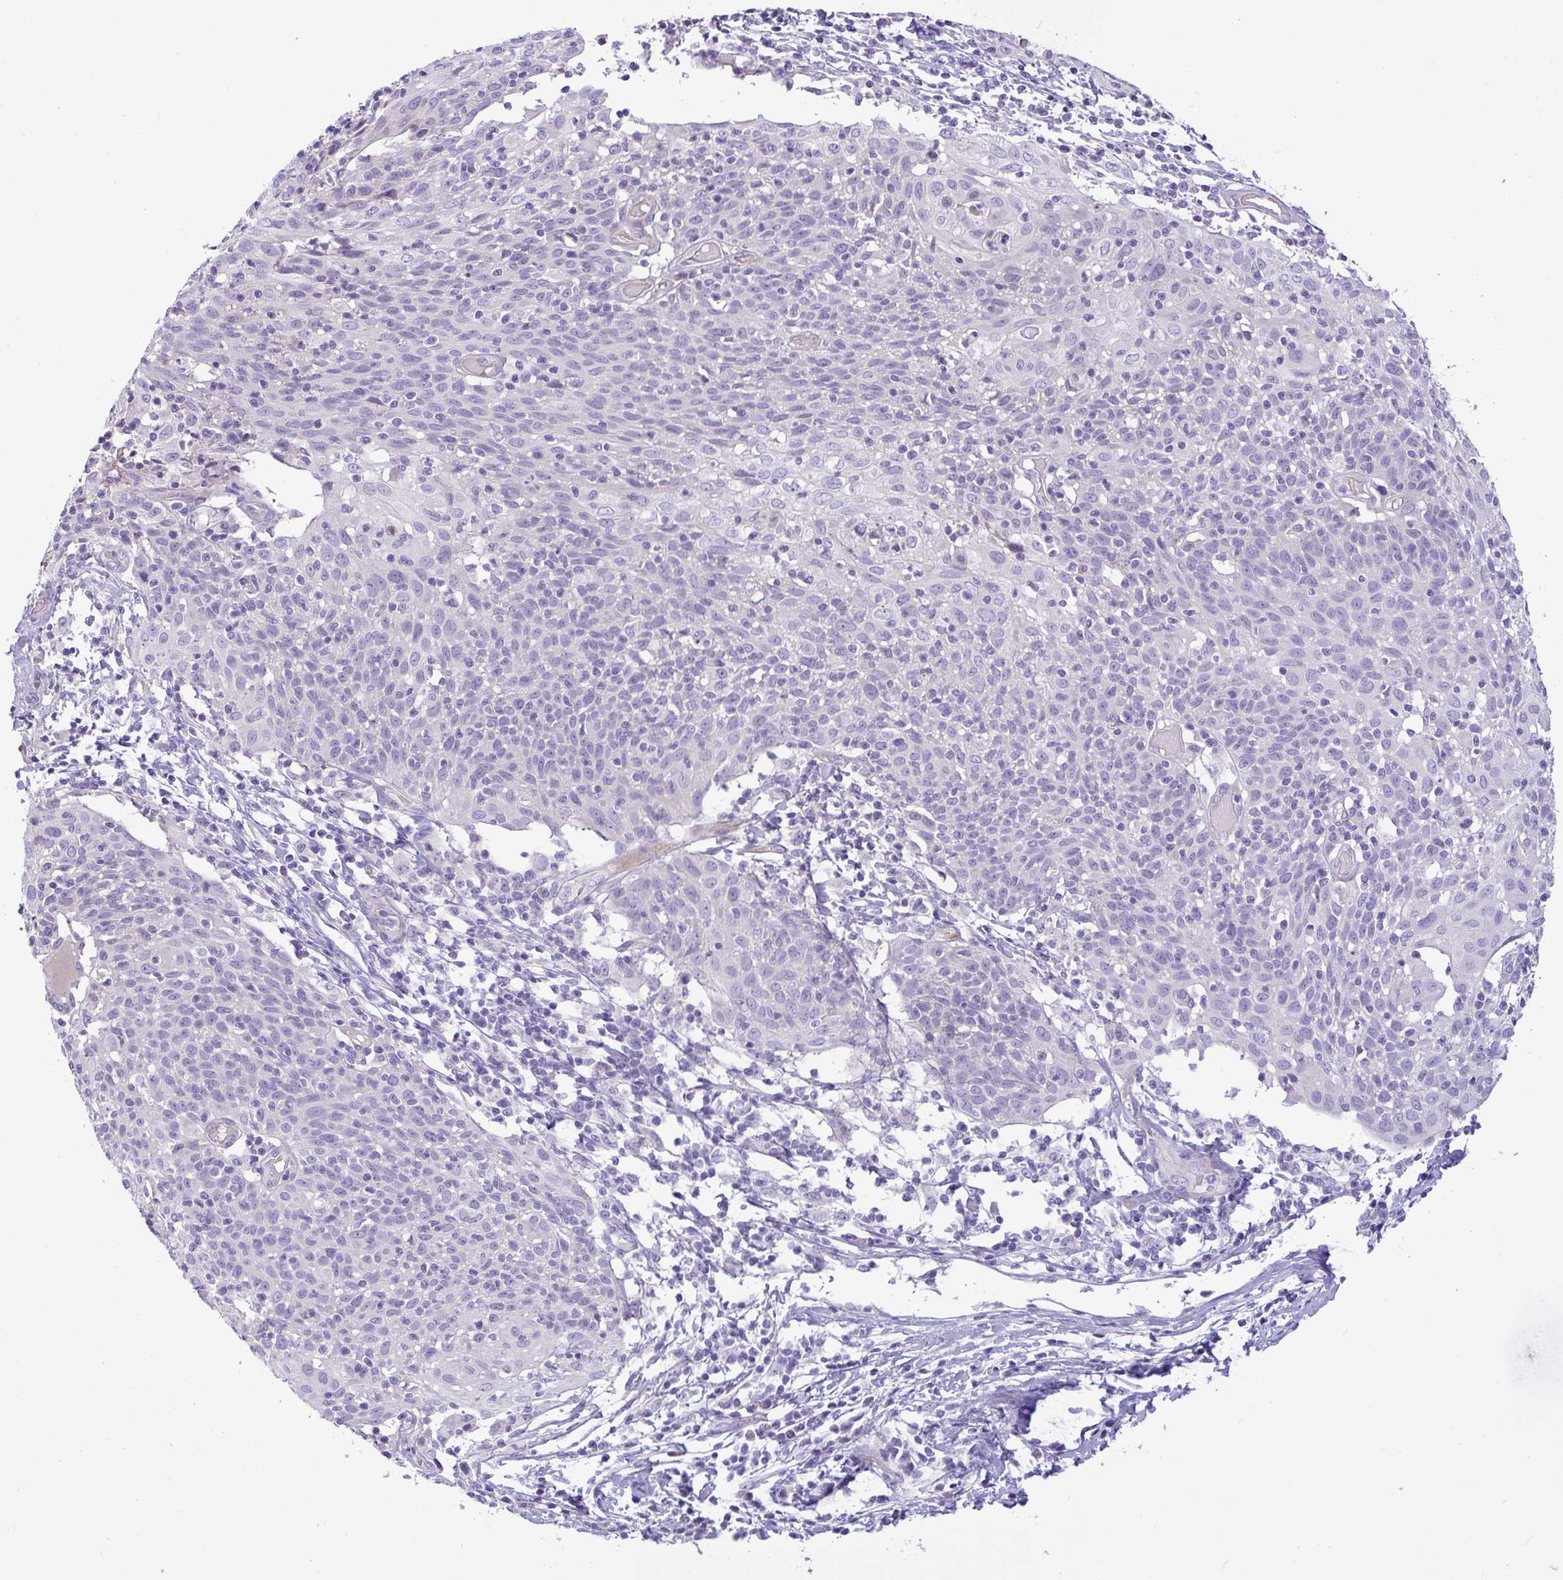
{"staining": {"intensity": "negative", "quantity": "none", "location": "none"}, "tissue": "cervical cancer", "cell_type": "Tumor cells", "image_type": "cancer", "snomed": [{"axis": "morphology", "description": "Squamous cell carcinoma, NOS"}, {"axis": "topography", "description": "Cervix"}], "caption": "The image reveals no significant positivity in tumor cells of cervical cancer (squamous cell carcinoma).", "gene": "MOCS1", "patient": {"sex": "female", "age": 52}}